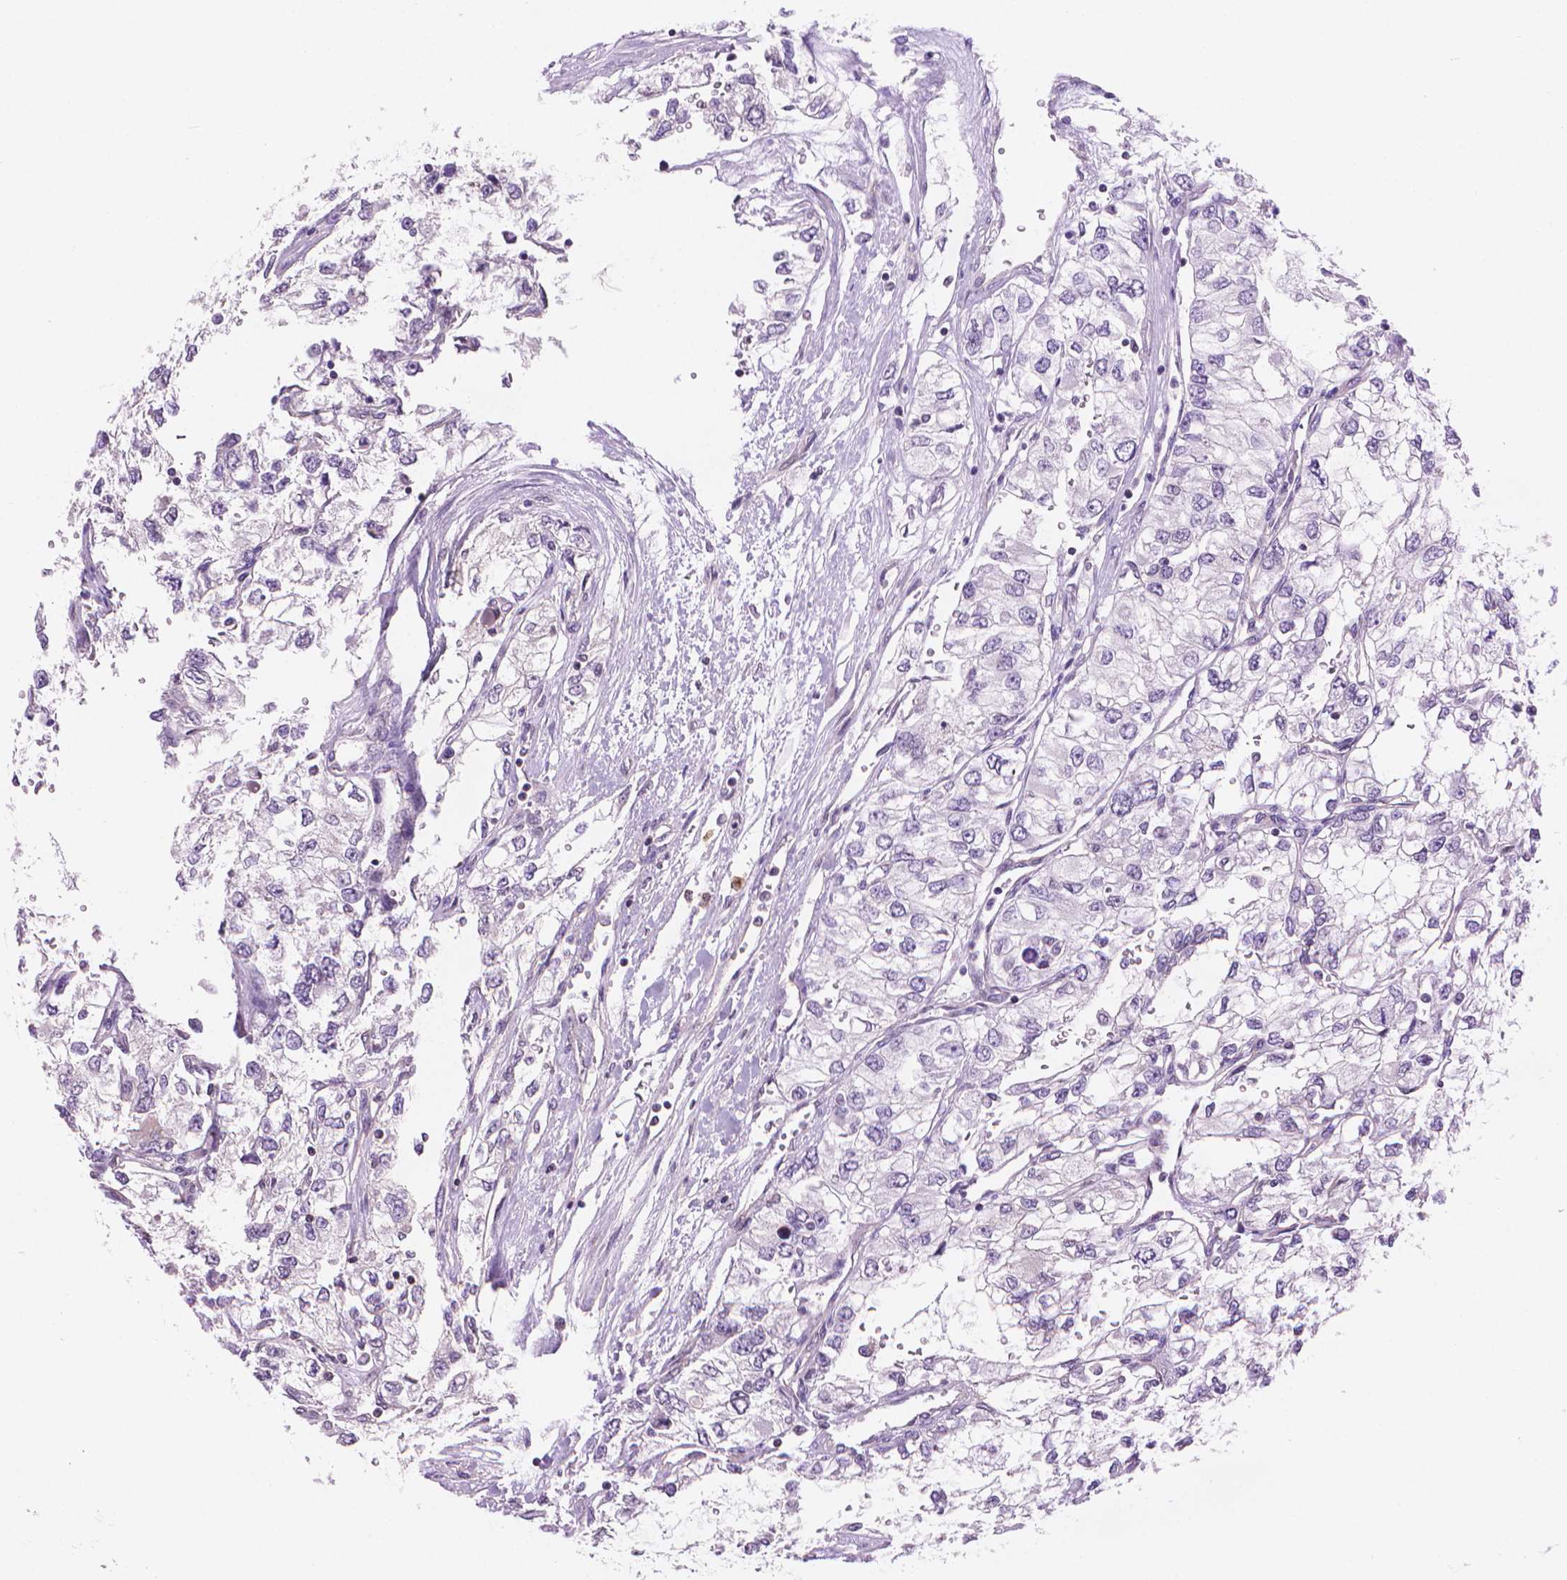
{"staining": {"intensity": "negative", "quantity": "none", "location": "none"}, "tissue": "renal cancer", "cell_type": "Tumor cells", "image_type": "cancer", "snomed": [{"axis": "morphology", "description": "Adenocarcinoma, NOS"}, {"axis": "topography", "description": "Kidney"}], "caption": "Human renal adenocarcinoma stained for a protein using immunohistochemistry (IHC) displays no expression in tumor cells.", "gene": "TMEM184A", "patient": {"sex": "female", "age": 59}}